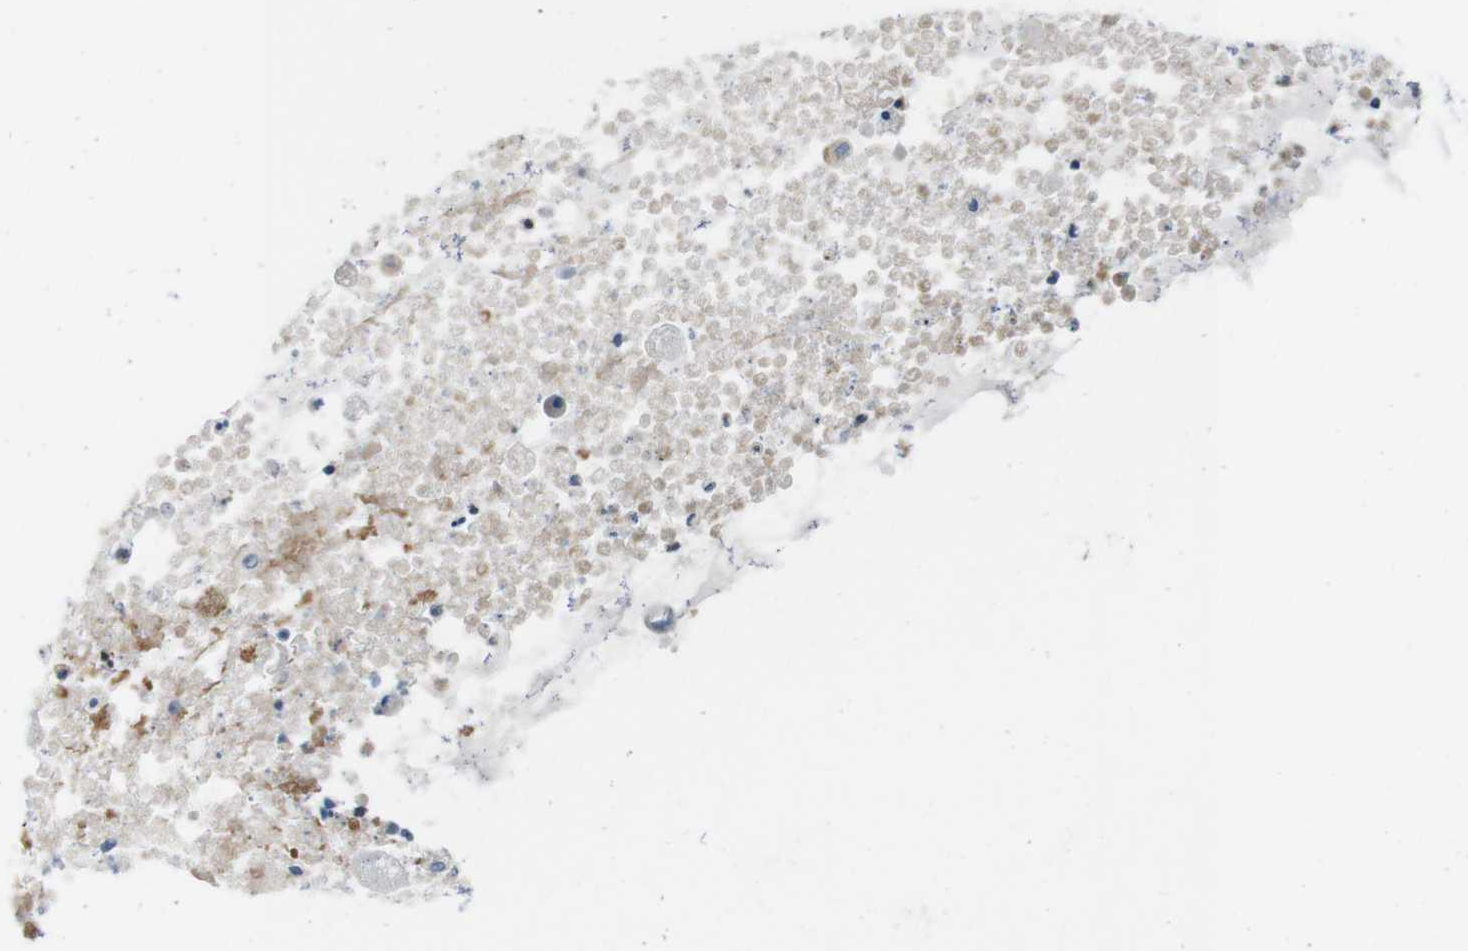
{"staining": {"intensity": "weak", "quantity": ">75%", "location": "cytoplasmic/membranous"}, "tissue": "ovarian cancer", "cell_type": "Tumor cells", "image_type": "cancer", "snomed": [{"axis": "morphology", "description": "Cystadenocarcinoma, mucinous, NOS"}, {"axis": "topography", "description": "Ovary"}], "caption": "An IHC image of tumor tissue is shown. Protein staining in brown highlights weak cytoplasmic/membranous positivity in ovarian cancer (mucinous cystadenocarcinoma) within tumor cells.", "gene": "SKI", "patient": {"sex": "female", "age": 80}}